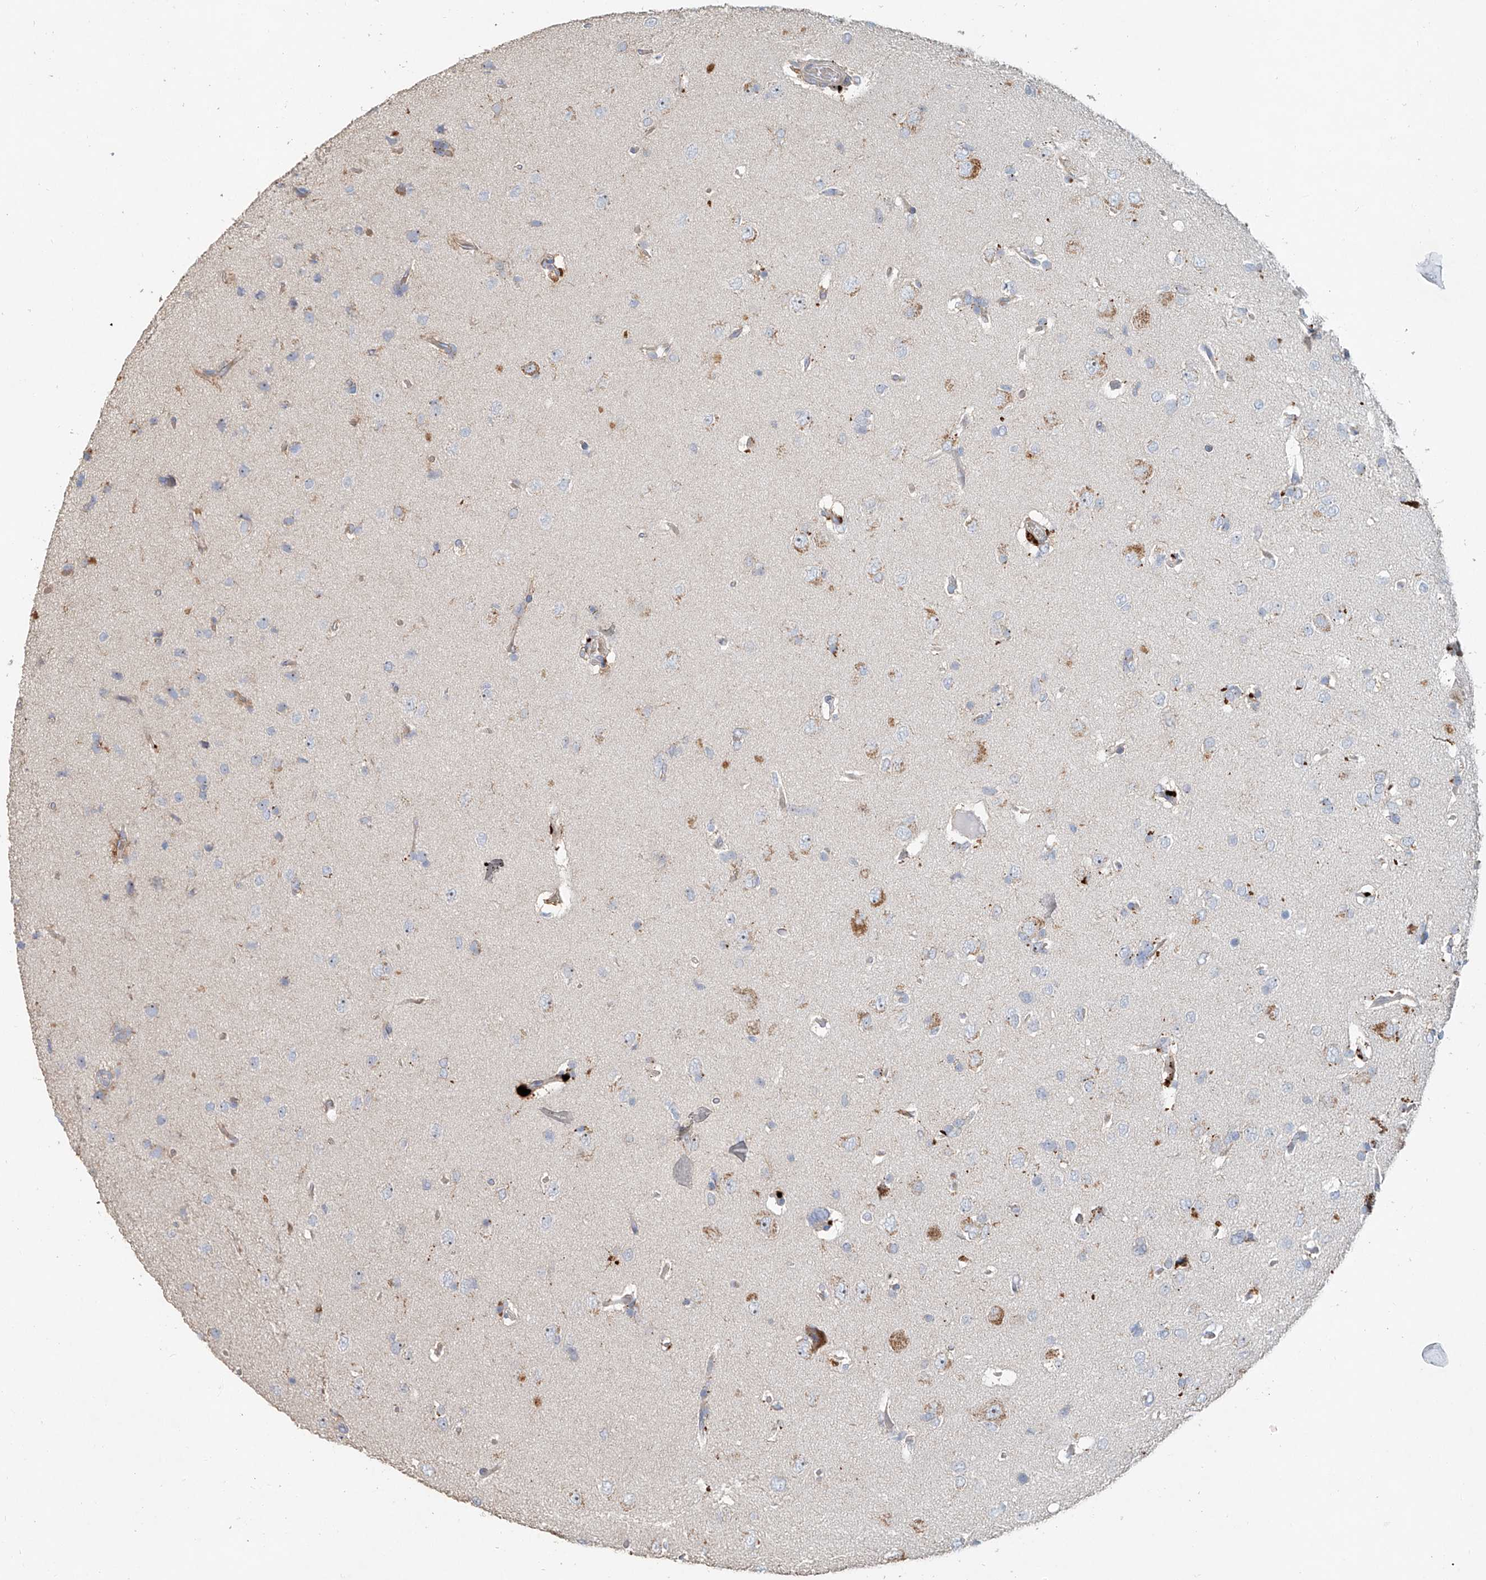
{"staining": {"intensity": "weak", "quantity": "<25%", "location": "cytoplasmic/membranous"}, "tissue": "glioma", "cell_type": "Tumor cells", "image_type": "cancer", "snomed": [{"axis": "morphology", "description": "Glioma, malignant, High grade"}, {"axis": "topography", "description": "Brain"}], "caption": "An immunohistochemistry image of malignant high-grade glioma is shown. There is no staining in tumor cells of malignant high-grade glioma.", "gene": "TRIM47", "patient": {"sex": "female", "age": 59}}